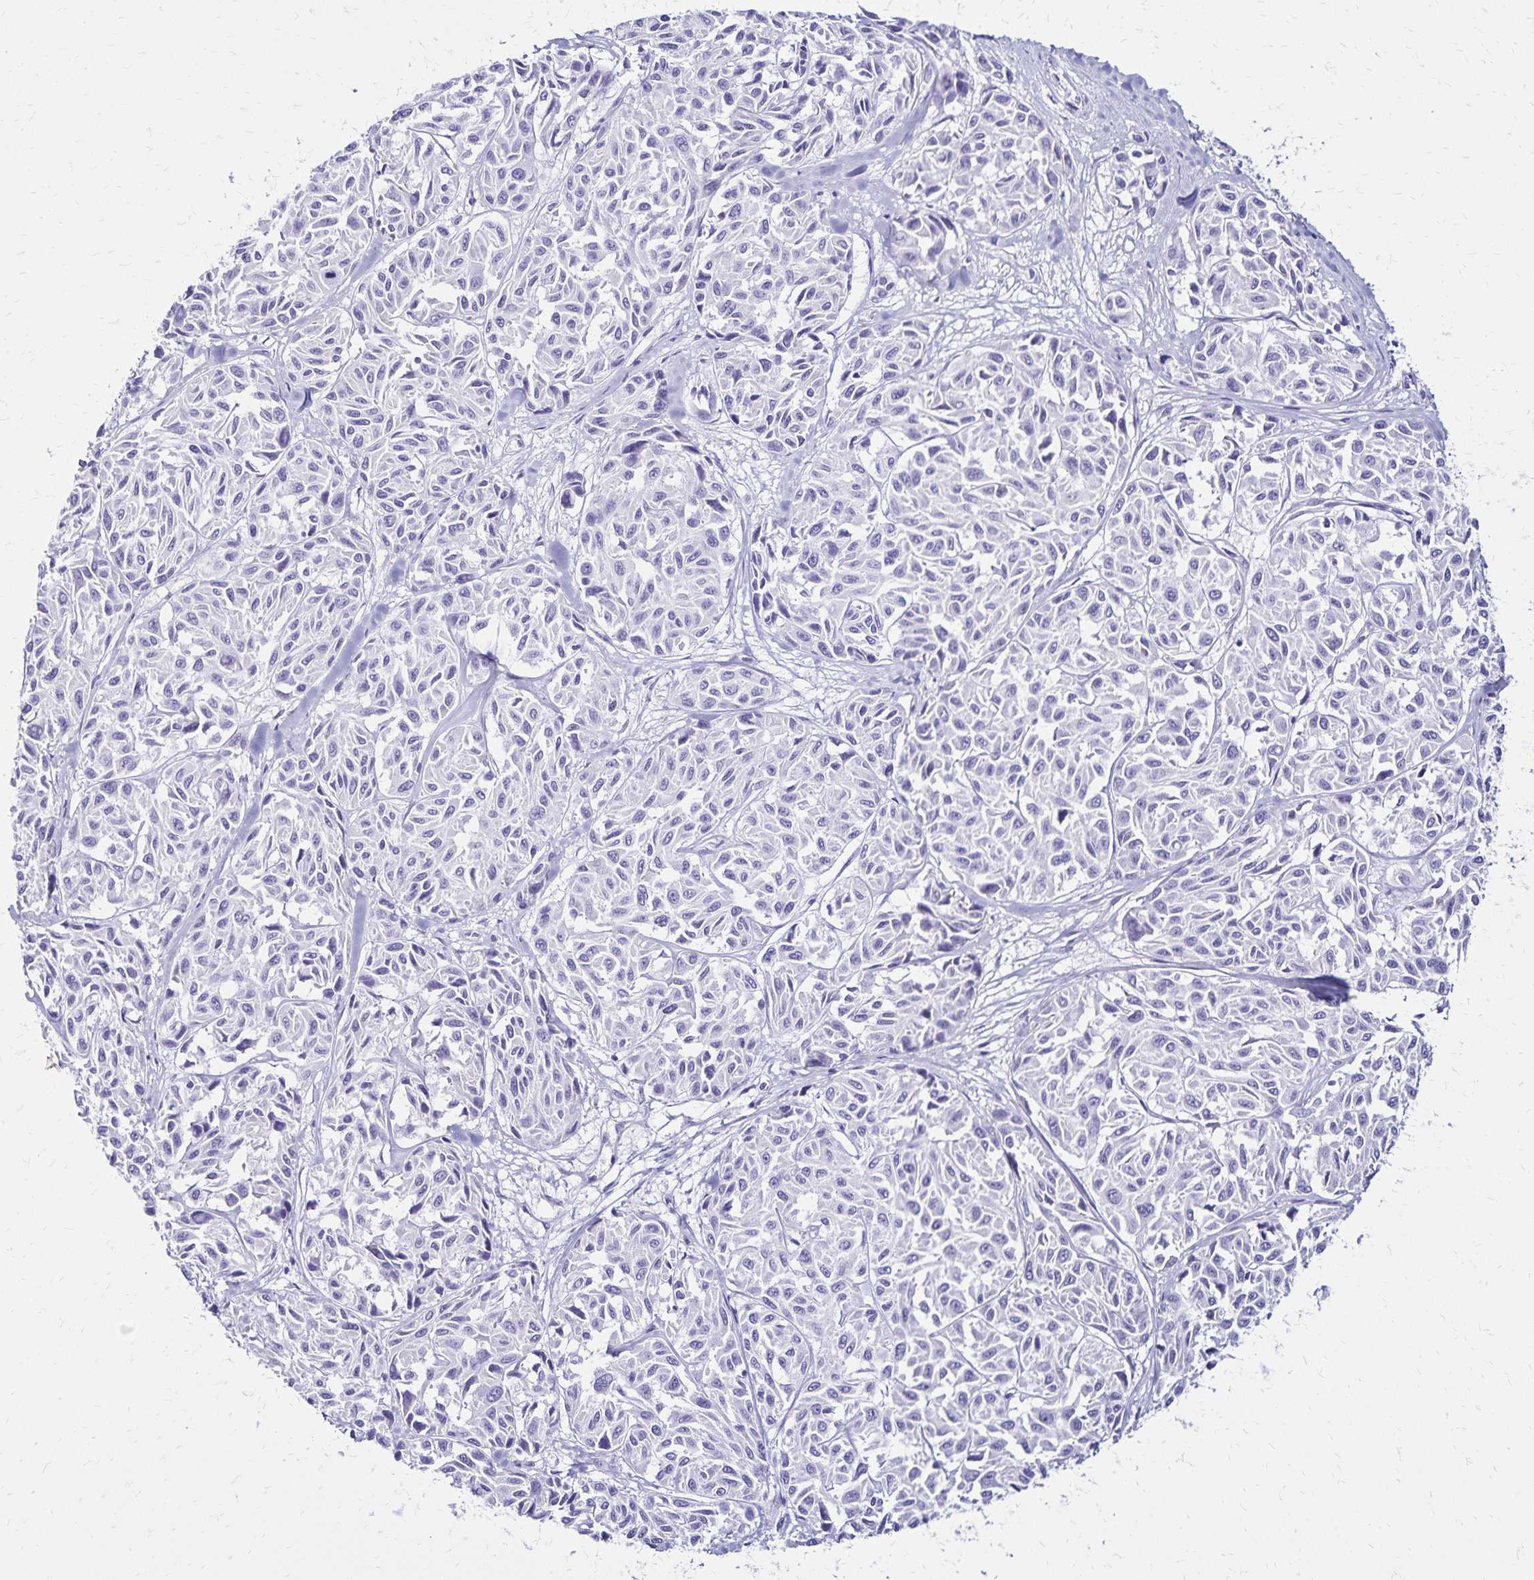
{"staining": {"intensity": "negative", "quantity": "none", "location": "none"}, "tissue": "melanoma", "cell_type": "Tumor cells", "image_type": "cancer", "snomed": [{"axis": "morphology", "description": "Malignant melanoma, NOS"}, {"axis": "topography", "description": "Skin"}], "caption": "Malignant melanoma was stained to show a protein in brown. There is no significant staining in tumor cells. (Immunohistochemistry (ihc), brightfield microscopy, high magnification).", "gene": "LIN28B", "patient": {"sex": "female", "age": 66}}